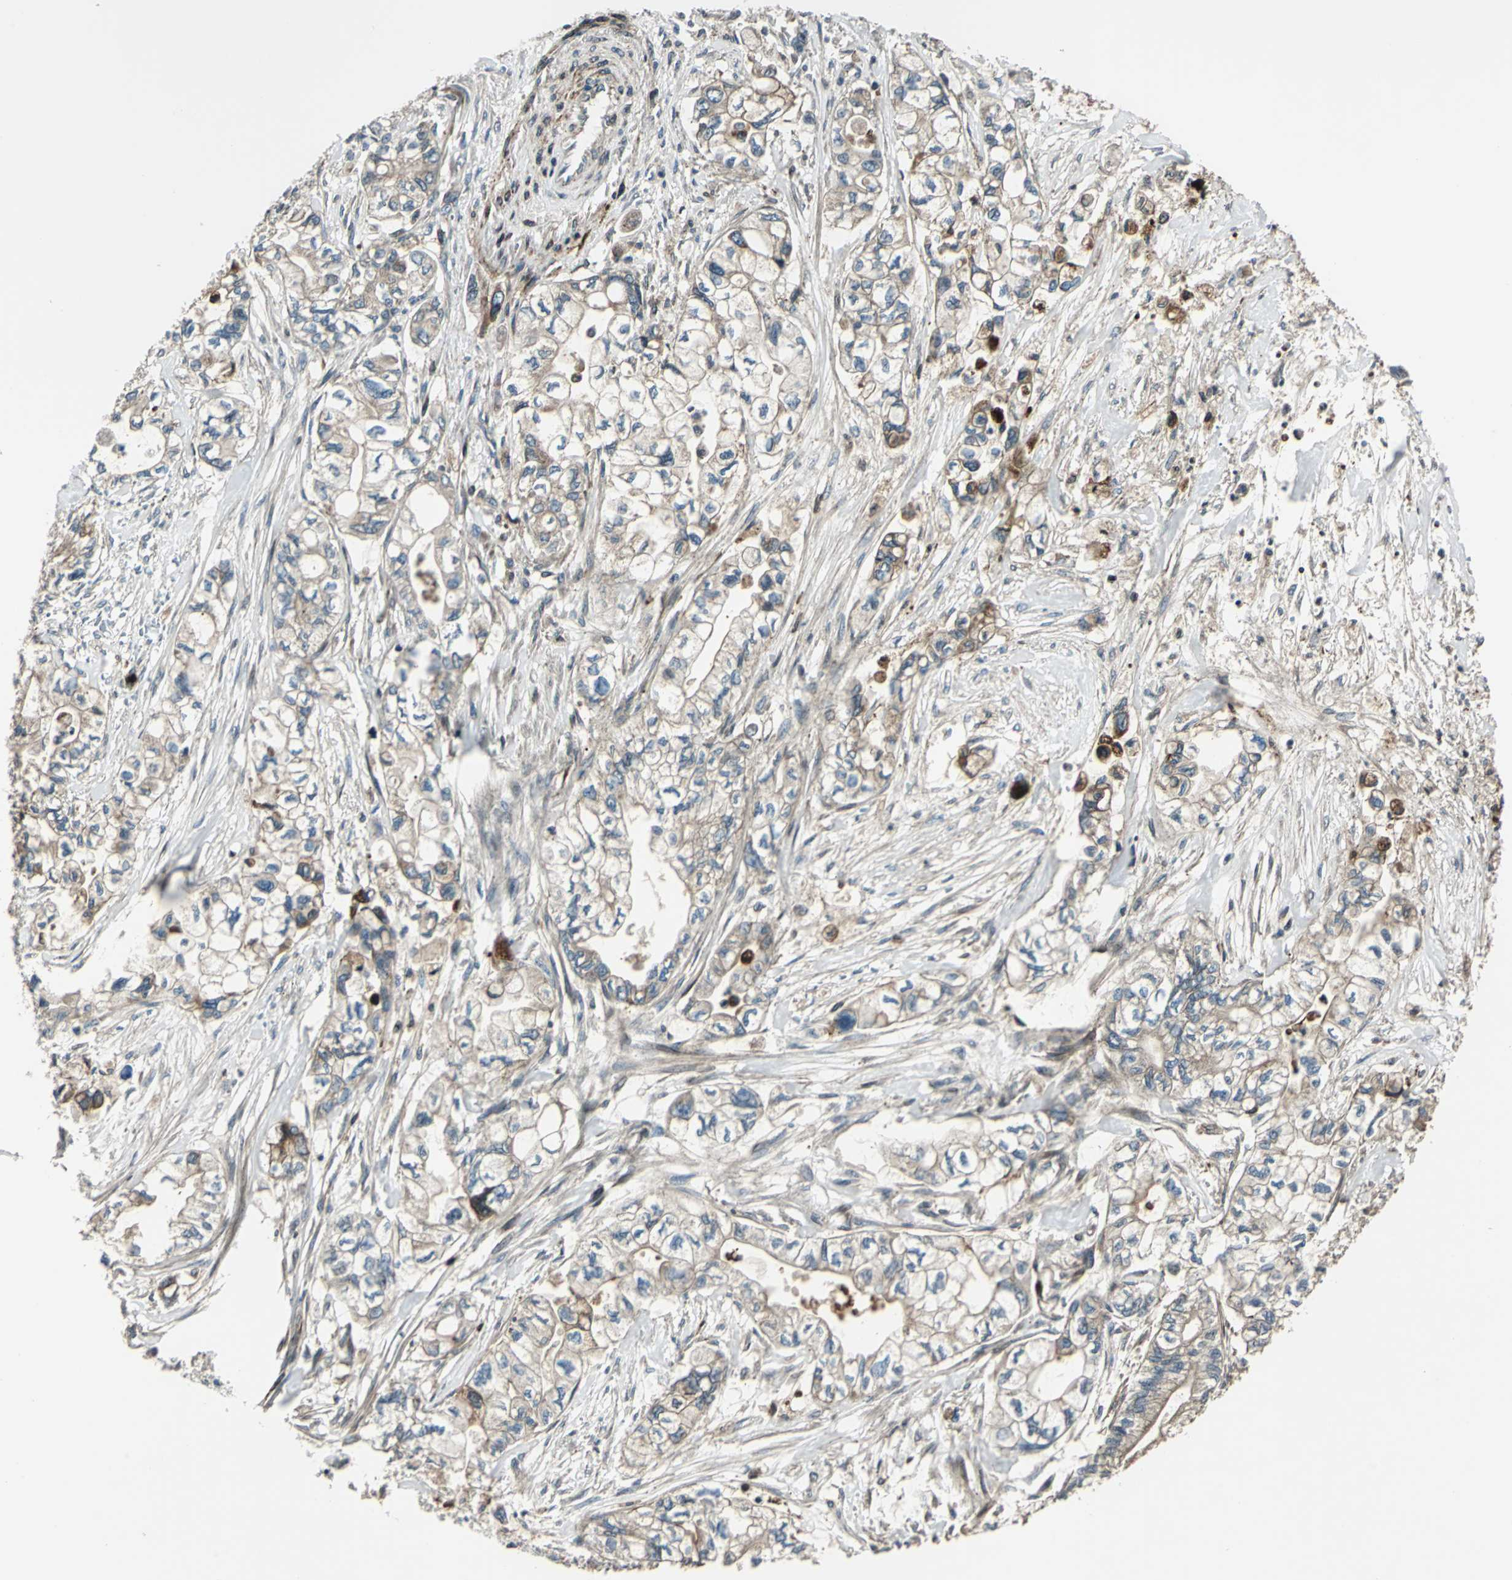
{"staining": {"intensity": "strong", "quantity": ">75%", "location": "cytoplasmic/membranous"}, "tissue": "pancreatic cancer", "cell_type": "Tumor cells", "image_type": "cancer", "snomed": [{"axis": "morphology", "description": "Adenocarcinoma, NOS"}, {"axis": "topography", "description": "Pancreas"}], "caption": "Tumor cells demonstrate strong cytoplasmic/membranous expression in about >75% of cells in pancreatic cancer (adenocarcinoma).", "gene": "HTATIP2", "patient": {"sex": "male", "age": 79}}